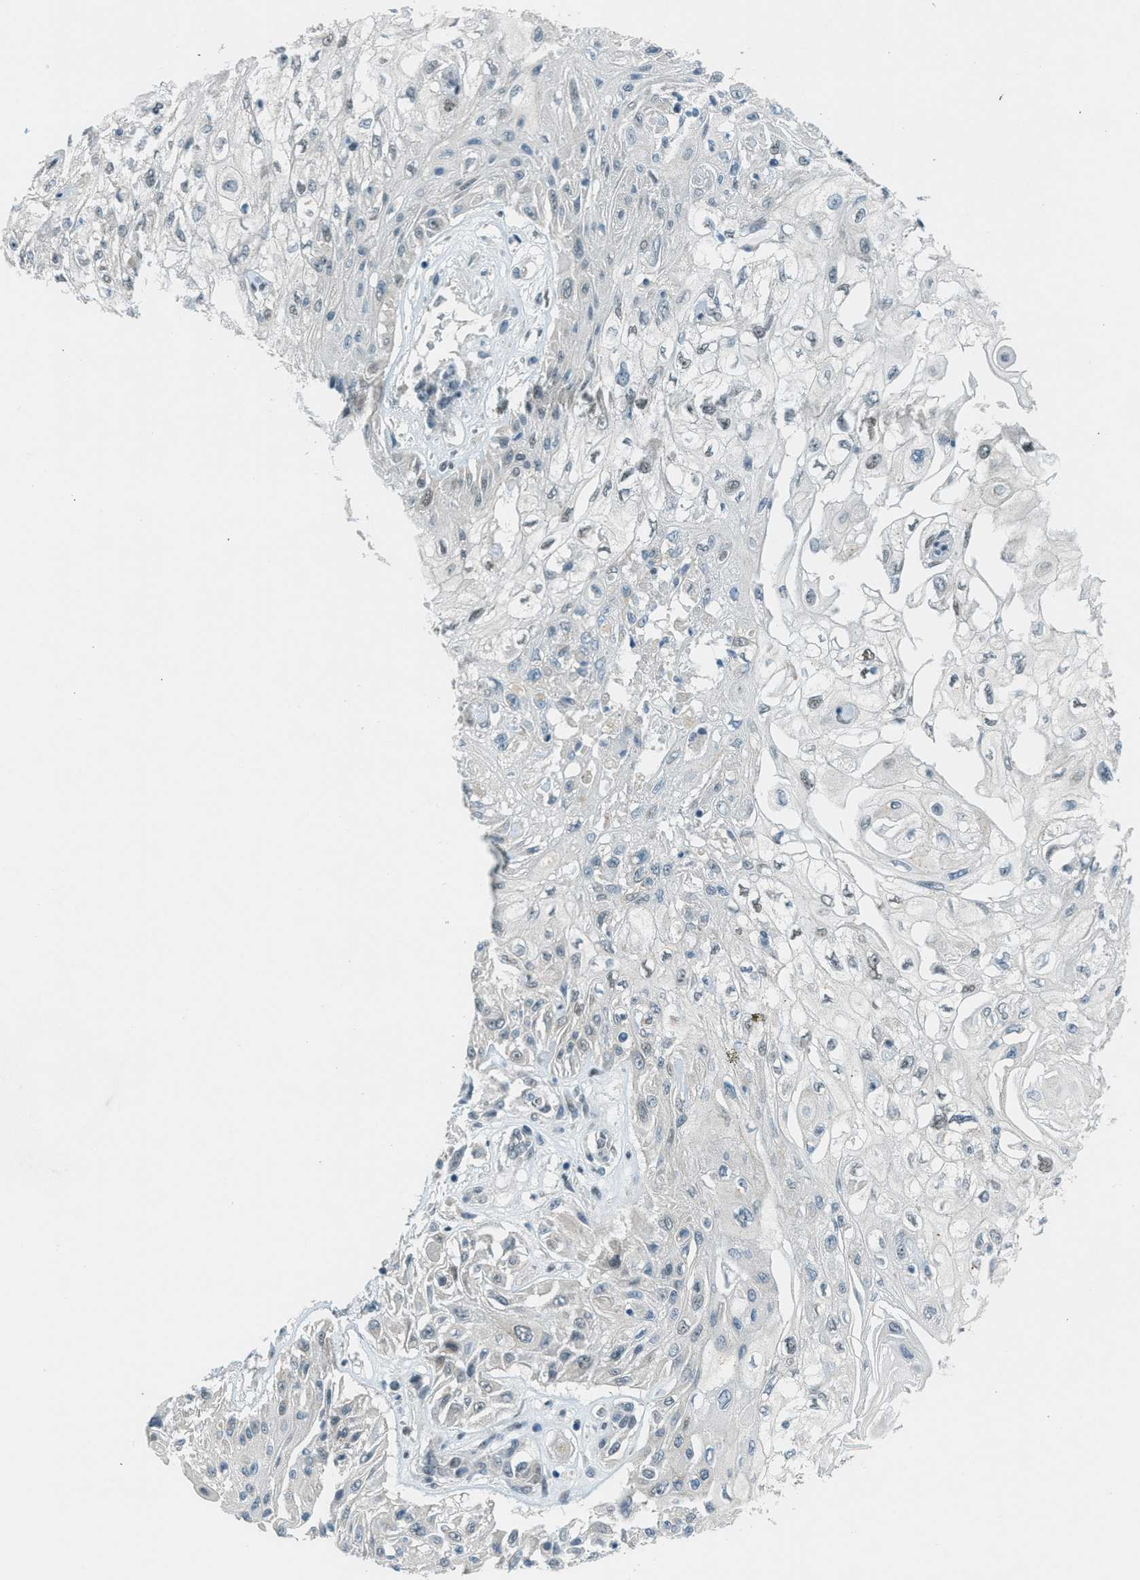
{"staining": {"intensity": "weak", "quantity": "25%-75%", "location": "nuclear"}, "tissue": "skin cancer", "cell_type": "Tumor cells", "image_type": "cancer", "snomed": [{"axis": "morphology", "description": "Squamous cell carcinoma, NOS"}, {"axis": "topography", "description": "Skin"}], "caption": "A brown stain shows weak nuclear expression of a protein in skin cancer (squamous cell carcinoma) tumor cells.", "gene": "TCF3", "patient": {"sex": "male", "age": 75}}